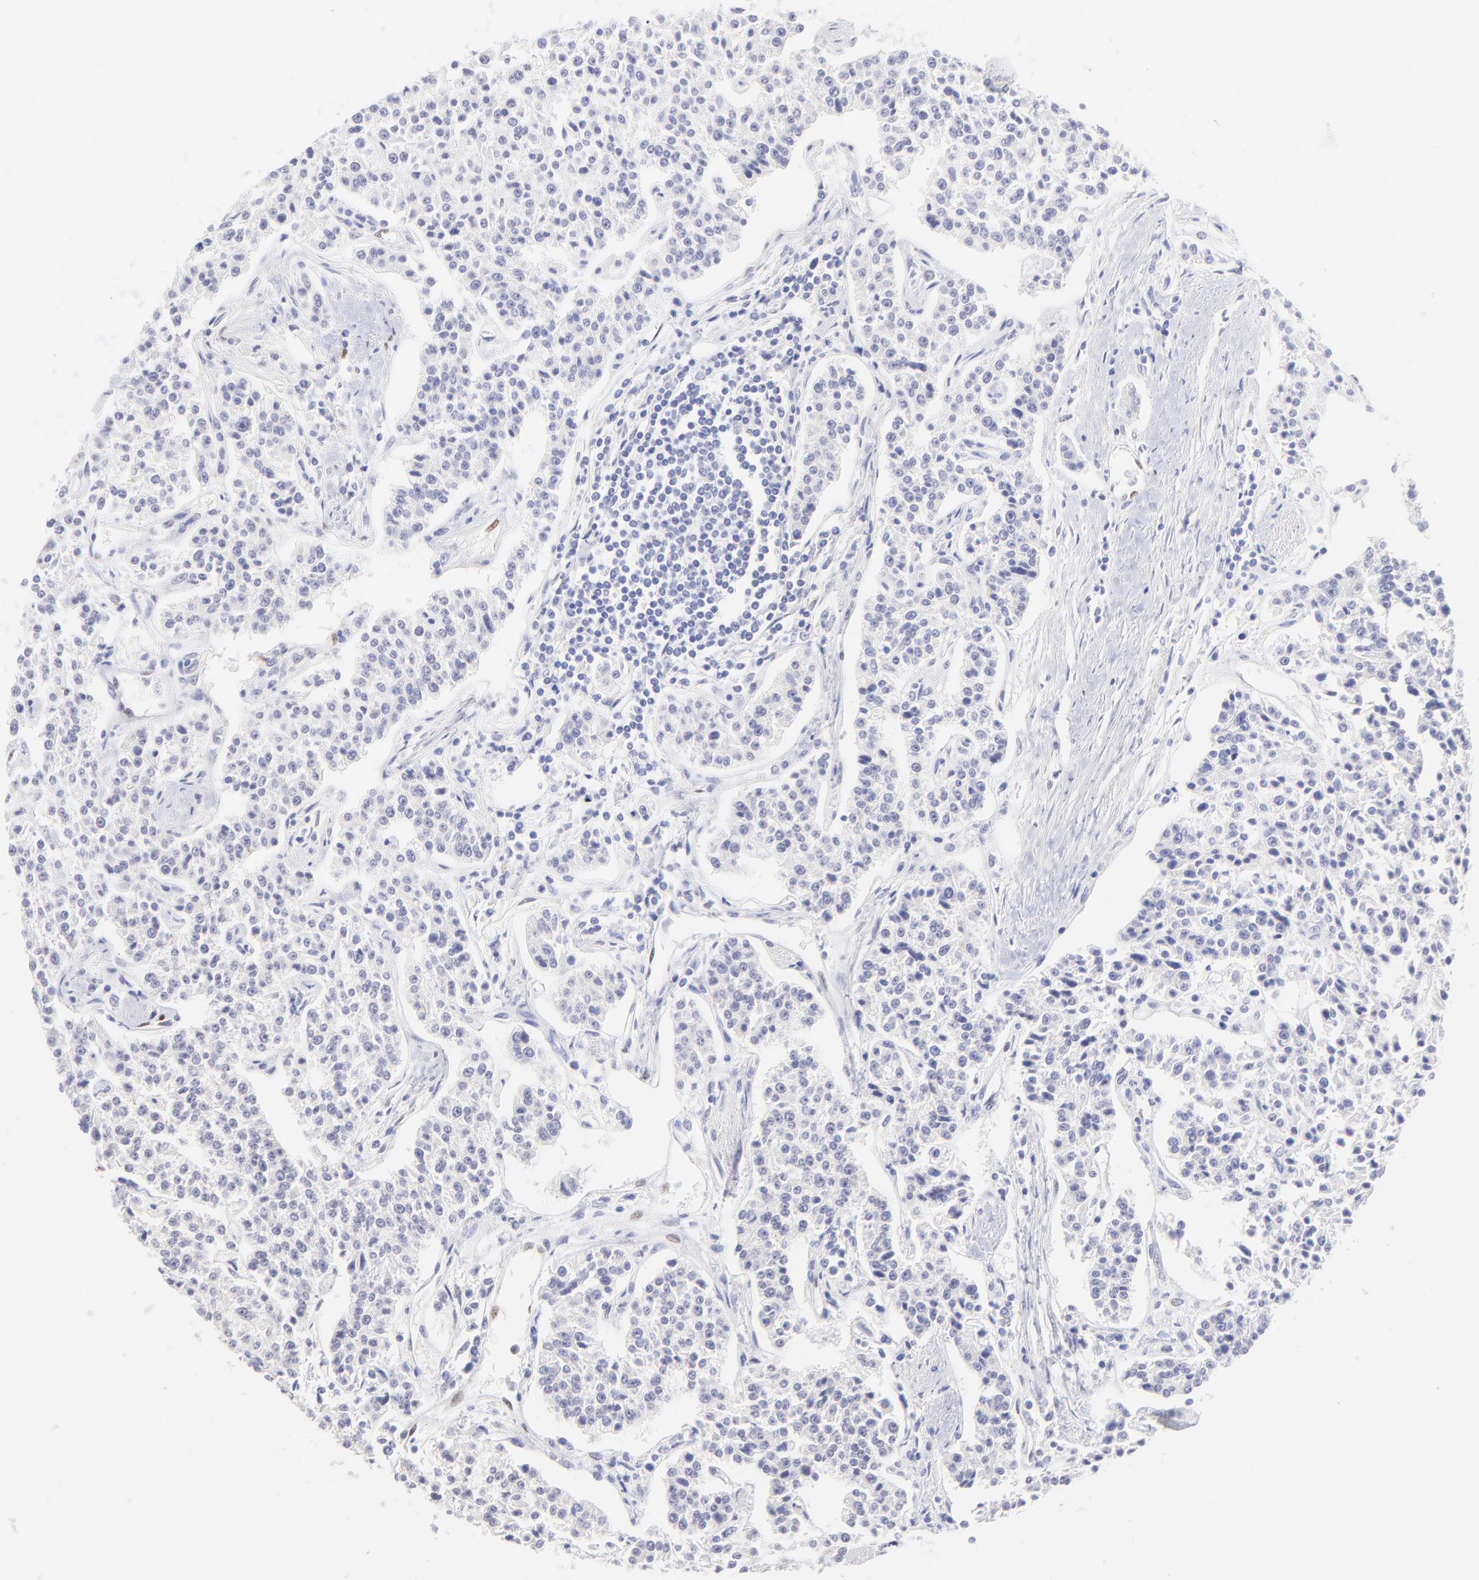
{"staining": {"intensity": "negative", "quantity": "none", "location": "none"}, "tissue": "carcinoid", "cell_type": "Tumor cells", "image_type": "cancer", "snomed": [{"axis": "morphology", "description": "Carcinoid, malignant, NOS"}, {"axis": "topography", "description": "Stomach"}], "caption": "Immunohistochemical staining of human carcinoid demonstrates no significant expression in tumor cells.", "gene": "KLF4", "patient": {"sex": "female", "age": 76}}